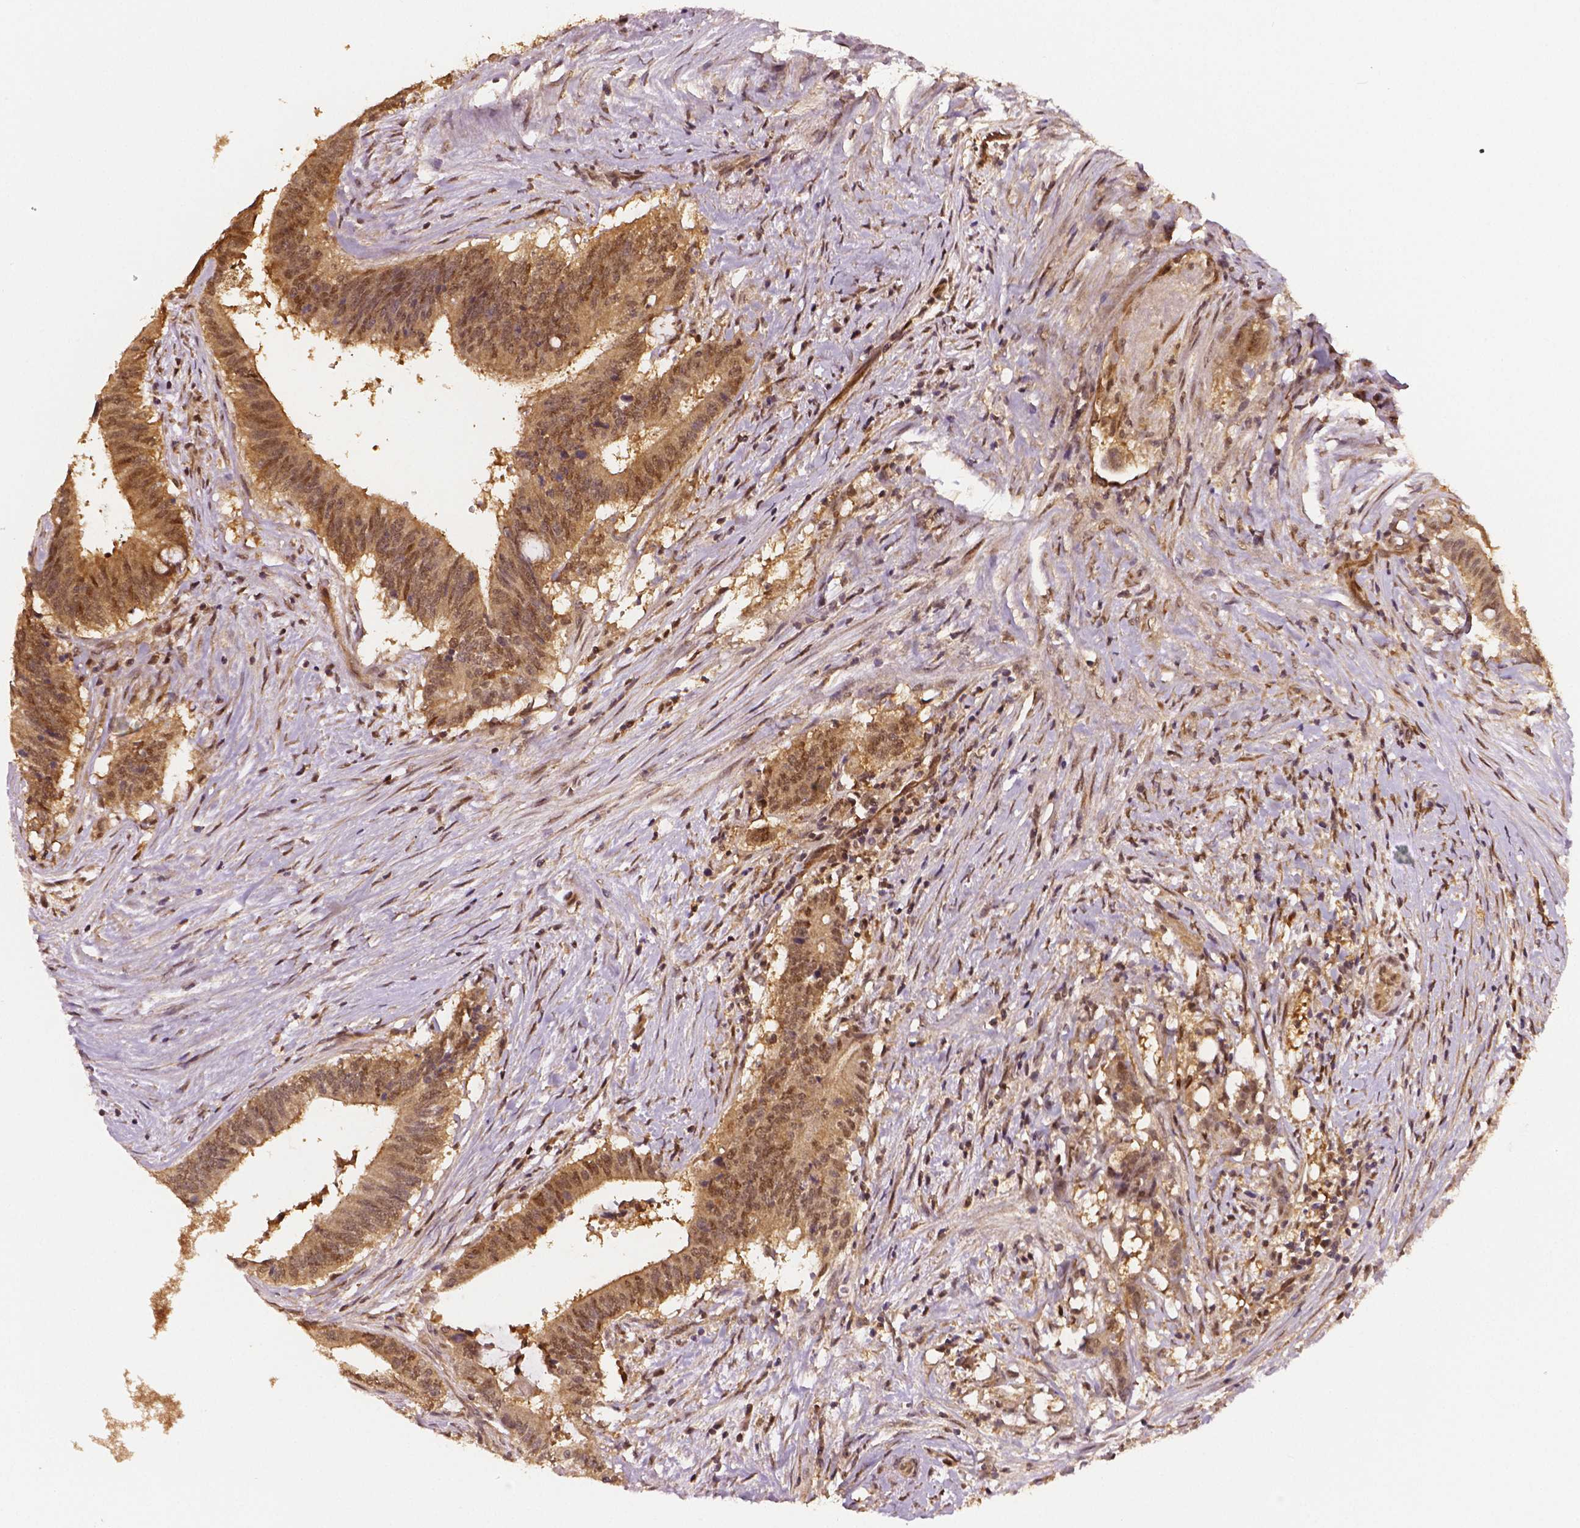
{"staining": {"intensity": "moderate", "quantity": ">75%", "location": "cytoplasmic/membranous,nuclear"}, "tissue": "colorectal cancer", "cell_type": "Tumor cells", "image_type": "cancer", "snomed": [{"axis": "morphology", "description": "Adenocarcinoma, NOS"}, {"axis": "topography", "description": "Colon"}], "caption": "Colorectal cancer stained with a brown dye exhibits moderate cytoplasmic/membranous and nuclear positive positivity in about >75% of tumor cells.", "gene": "STAT3", "patient": {"sex": "female", "age": 43}}